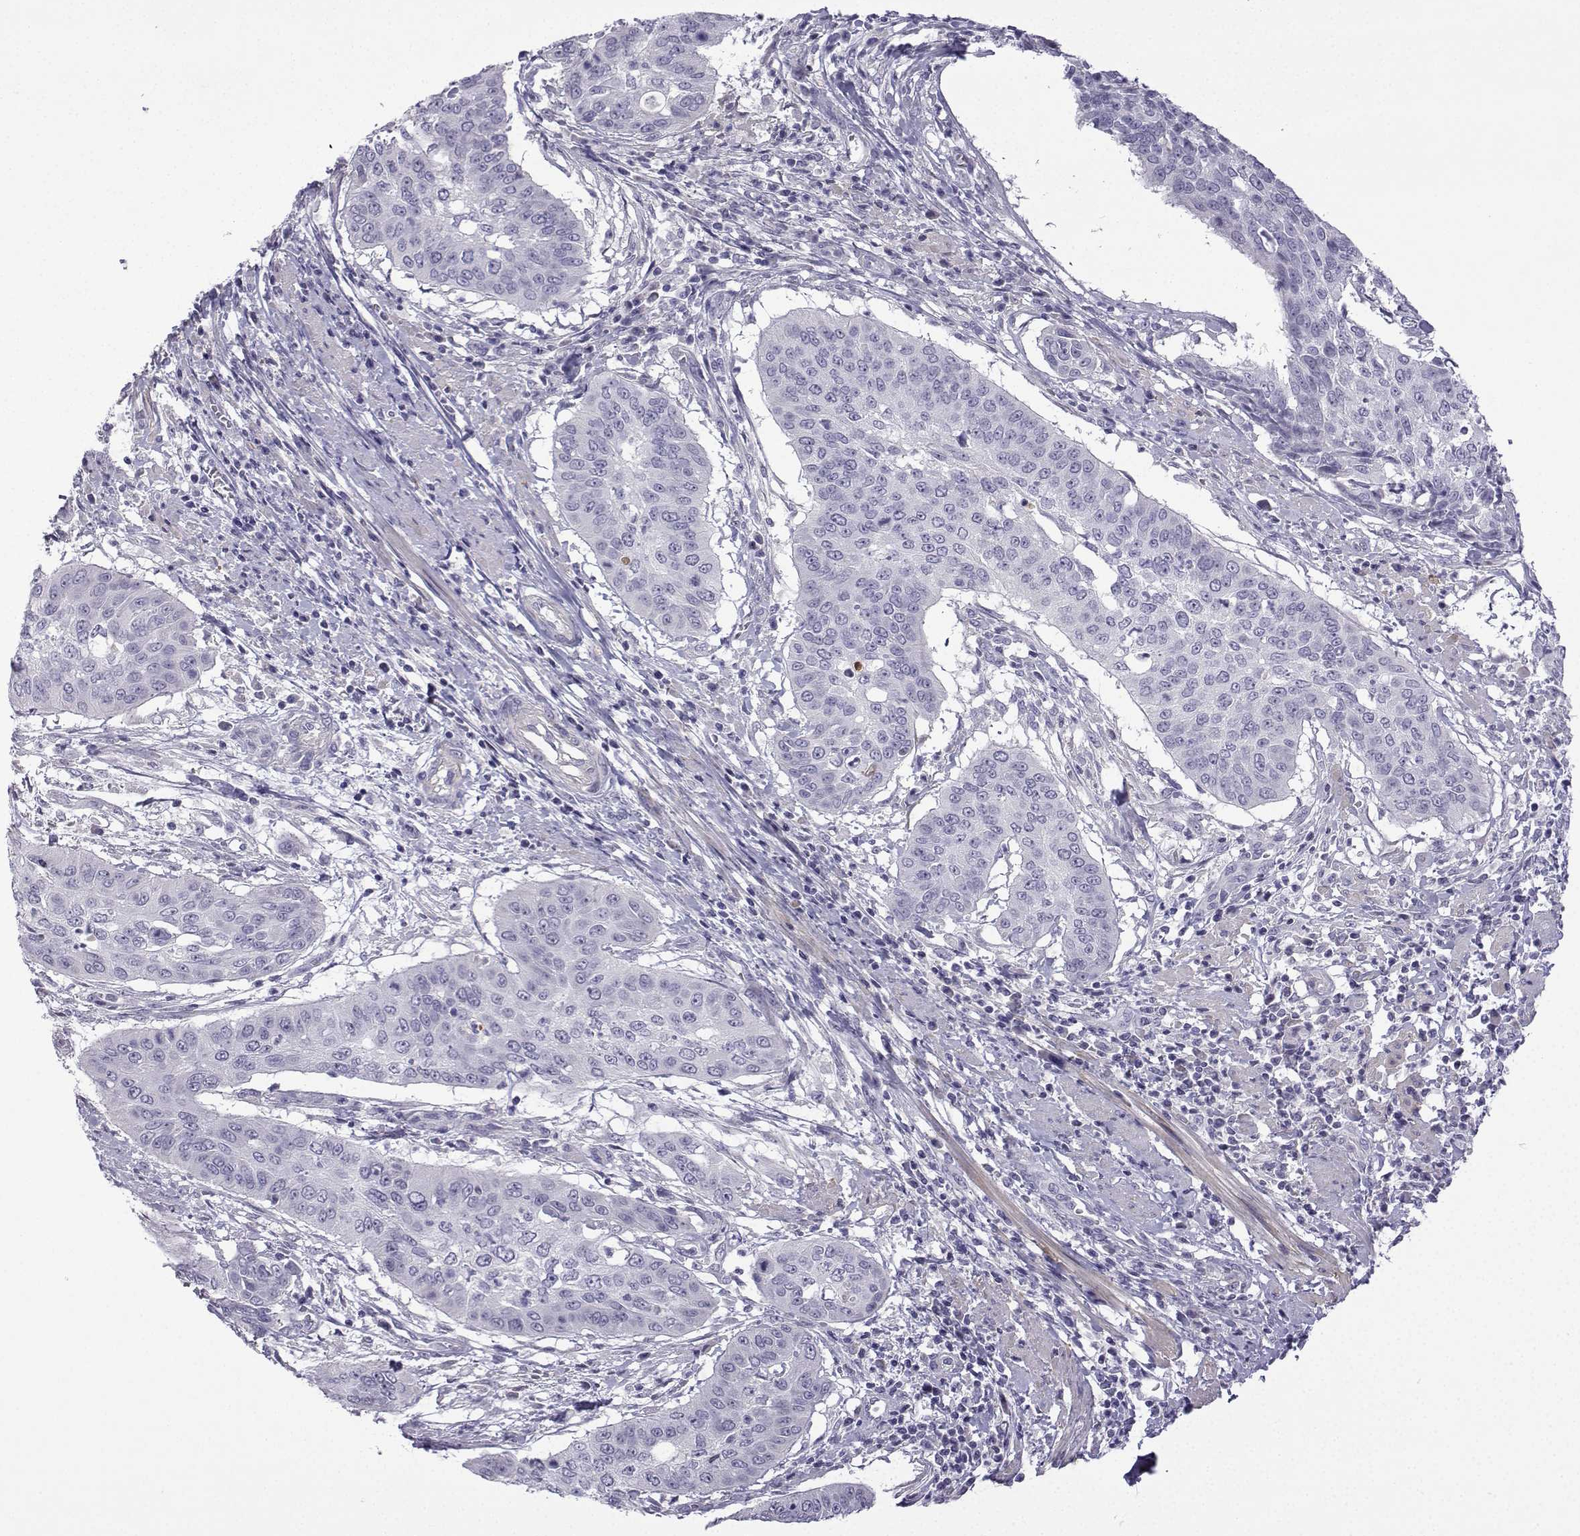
{"staining": {"intensity": "negative", "quantity": "none", "location": "none"}, "tissue": "cervical cancer", "cell_type": "Tumor cells", "image_type": "cancer", "snomed": [{"axis": "morphology", "description": "Squamous cell carcinoma, NOS"}, {"axis": "topography", "description": "Cervix"}], "caption": "Cervical squamous cell carcinoma stained for a protein using IHC displays no staining tumor cells.", "gene": "SPACA7", "patient": {"sex": "female", "age": 39}}